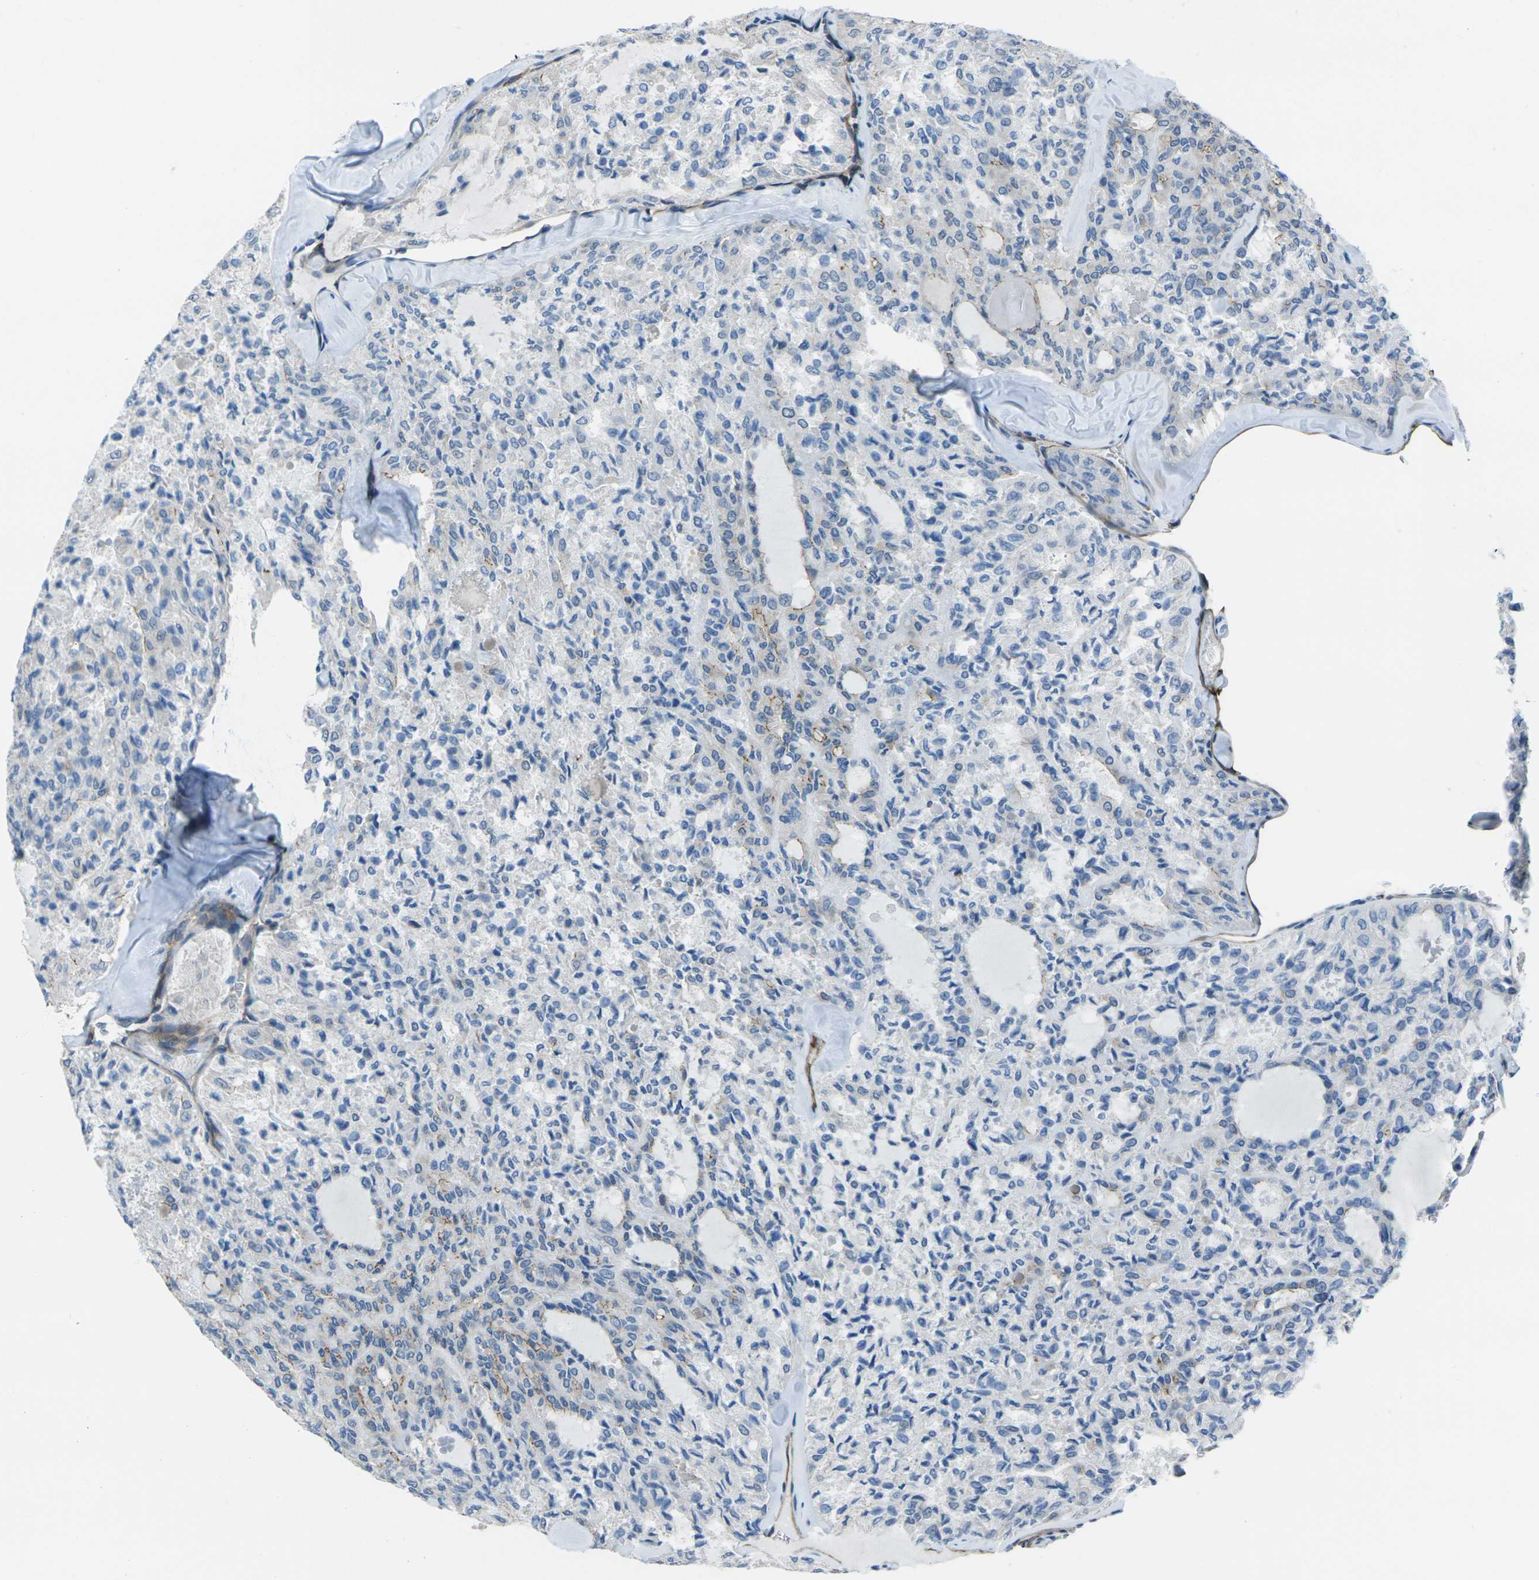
{"staining": {"intensity": "negative", "quantity": "none", "location": "none"}, "tissue": "thyroid cancer", "cell_type": "Tumor cells", "image_type": "cancer", "snomed": [{"axis": "morphology", "description": "Follicular adenoma carcinoma, NOS"}, {"axis": "topography", "description": "Thyroid gland"}], "caption": "This photomicrograph is of thyroid cancer (follicular adenoma carcinoma) stained with immunohistochemistry to label a protein in brown with the nuclei are counter-stained blue. There is no positivity in tumor cells. Brightfield microscopy of immunohistochemistry (IHC) stained with DAB (3,3'-diaminobenzidine) (brown) and hematoxylin (blue), captured at high magnification.", "gene": "HSPA12B", "patient": {"sex": "male", "age": 75}}